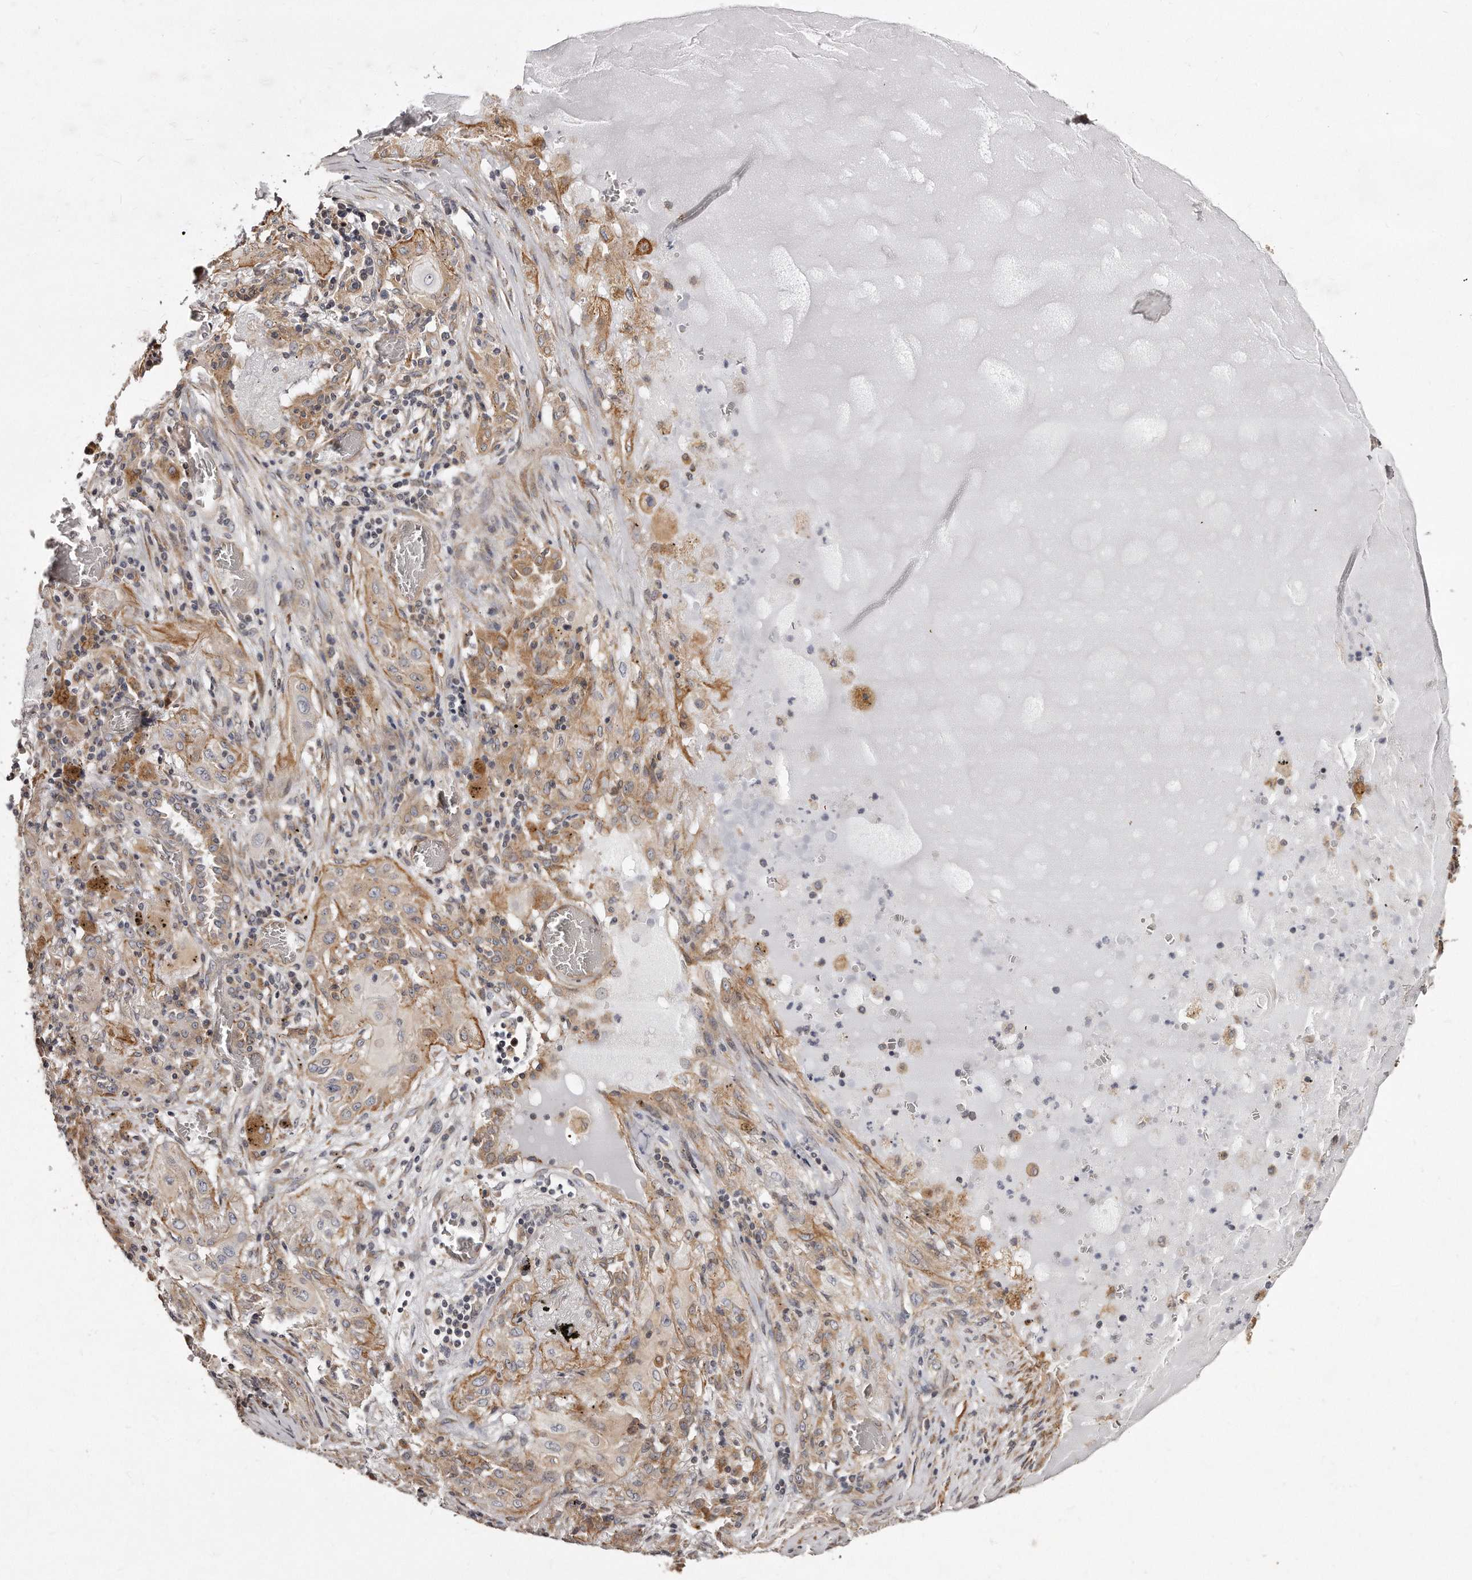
{"staining": {"intensity": "moderate", "quantity": ">75%", "location": "cytoplasmic/membranous"}, "tissue": "lung cancer", "cell_type": "Tumor cells", "image_type": "cancer", "snomed": [{"axis": "morphology", "description": "Squamous cell carcinoma, NOS"}, {"axis": "topography", "description": "Lung"}], "caption": "Moderate cytoplasmic/membranous expression for a protein is appreciated in about >75% of tumor cells of lung cancer using IHC.", "gene": "TRAPPC14", "patient": {"sex": "female", "age": 47}}